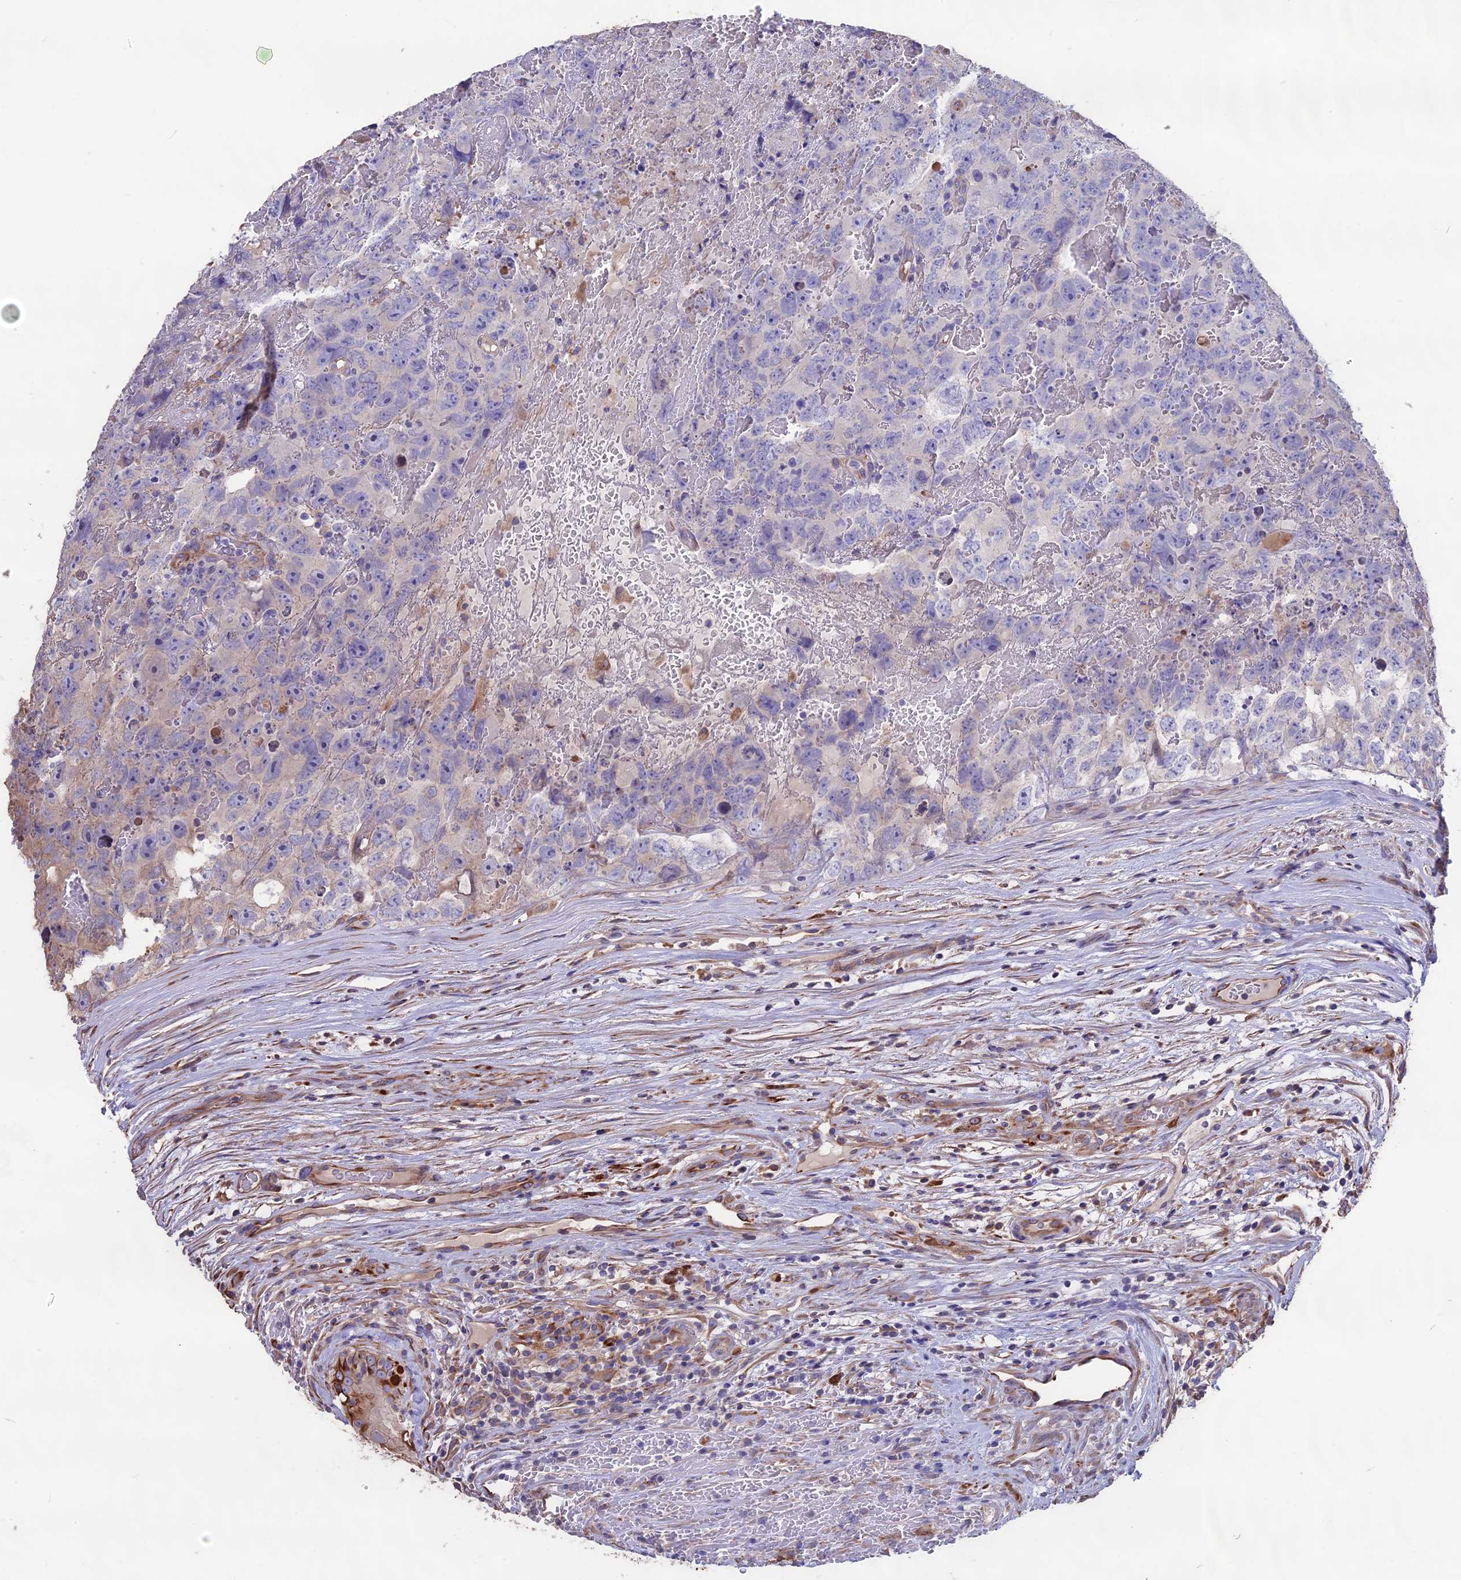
{"staining": {"intensity": "negative", "quantity": "none", "location": "none"}, "tissue": "testis cancer", "cell_type": "Tumor cells", "image_type": "cancer", "snomed": [{"axis": "morphology", "description": "Carcinoma, Embryonal, NOS"}, {"axis": "topography", "description": "Testis"}], "caption": "Testis cancer (embryonal carcinoma) was stained to show a protein in brown. There is no significant staining in tumor cells.", "gene": "SEH1L", "patient": {"sex": "male", "age": 45}}